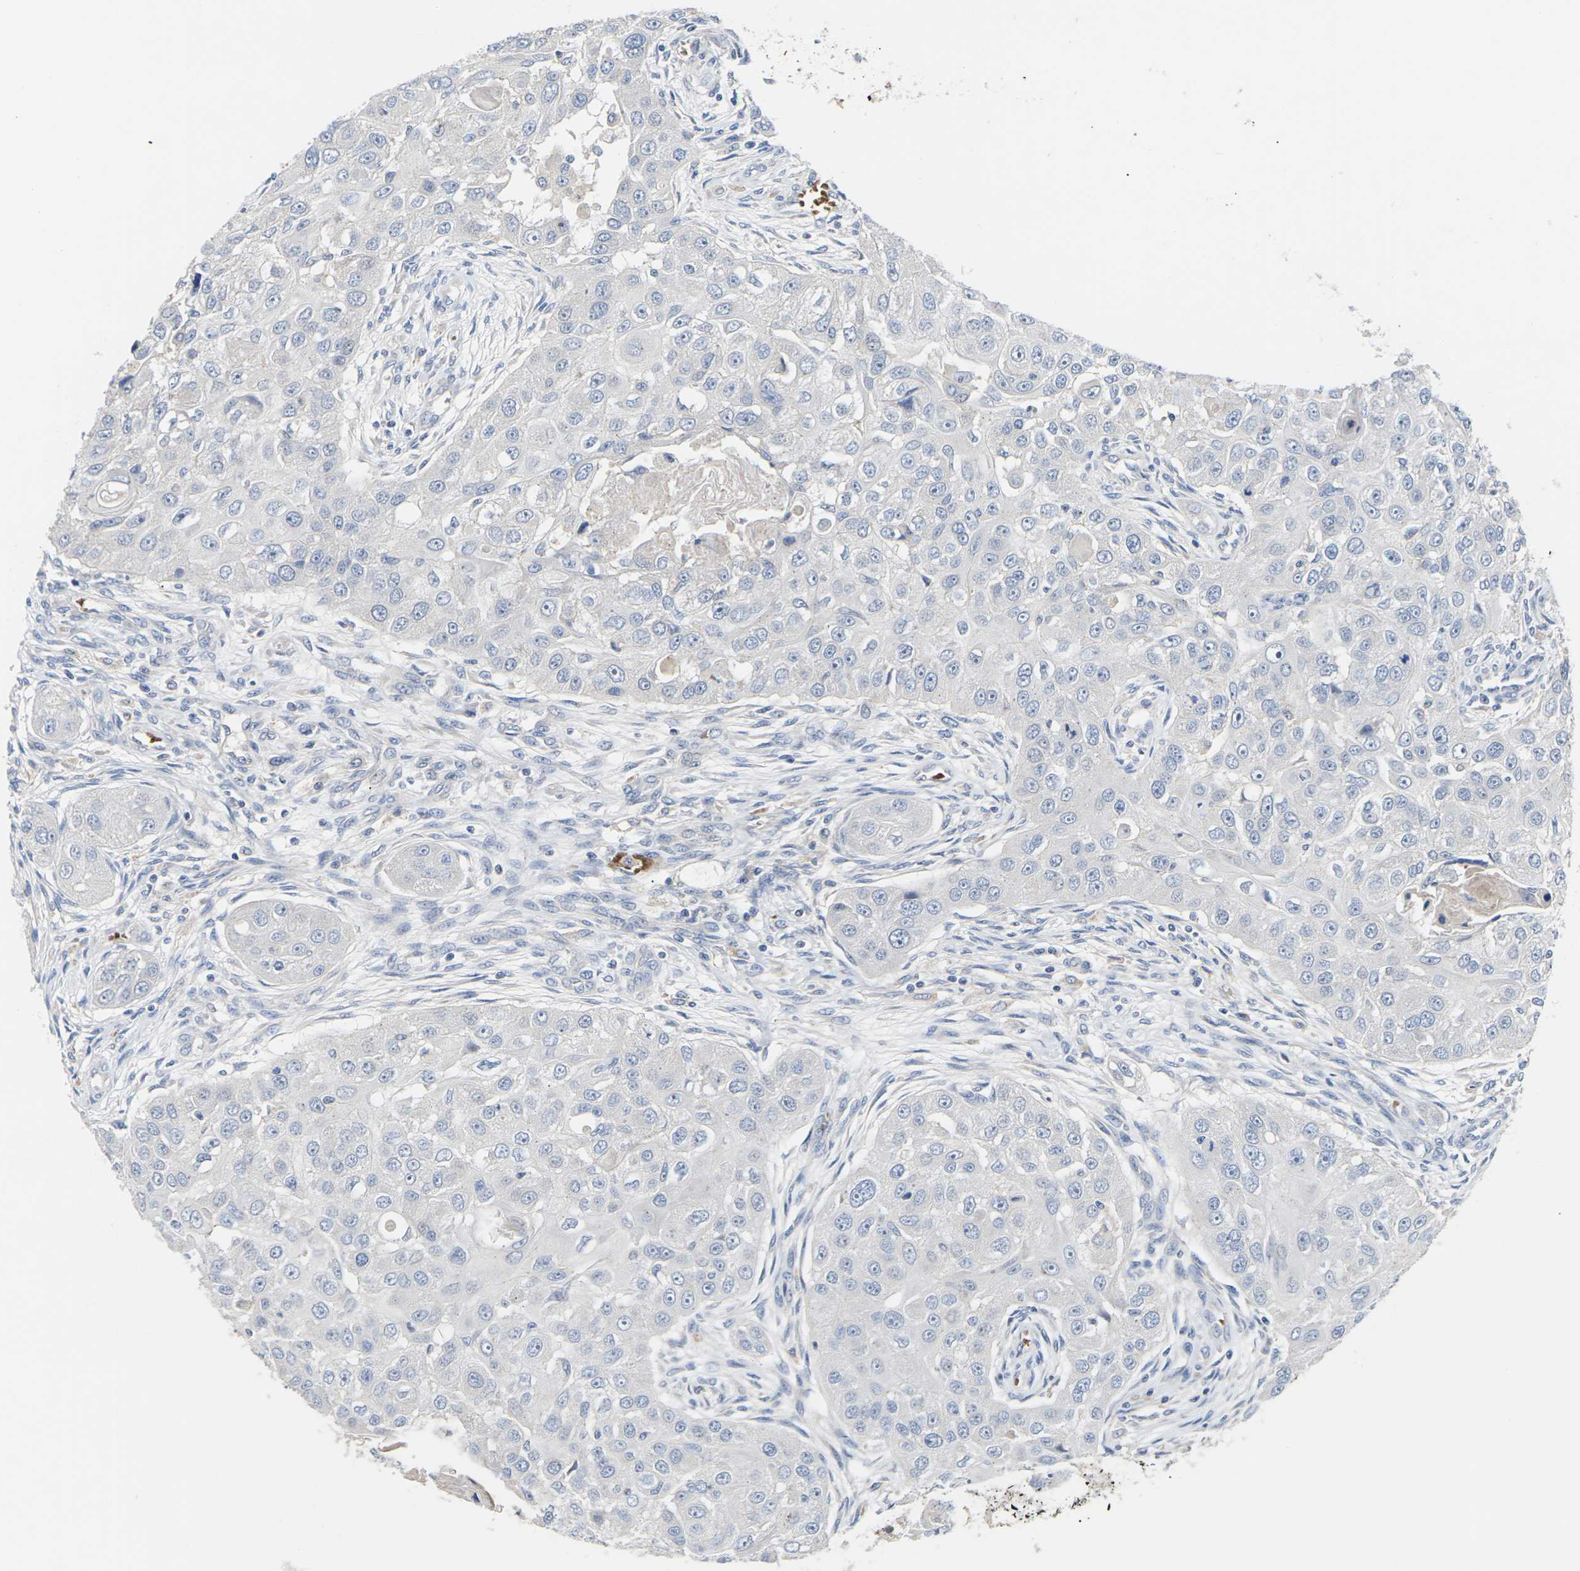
{"staining": {"intensity": "negative", "quantity": "none", "location": "none"}, "tissue": "head and neck cancer", "cell_type": "Tumor cells", "image_type": "cancer", "snomed": [{"axis": "morphology", "description": "Normal tissue, NOS"}, {"axis": "morphology", "description": "Squamous cell carcinoma, NOS"}, {"axis": "topography", "description": "Skeletal muscle"}, {"axis": "topography", "description": "Head-Neck"}], "caption": "Immunohistochemistry (IHC) of human head and neck cancer shows no expression in tumor cells.", "gene": "TMCO4", "patient": {"sex": "male", "age": 51}}